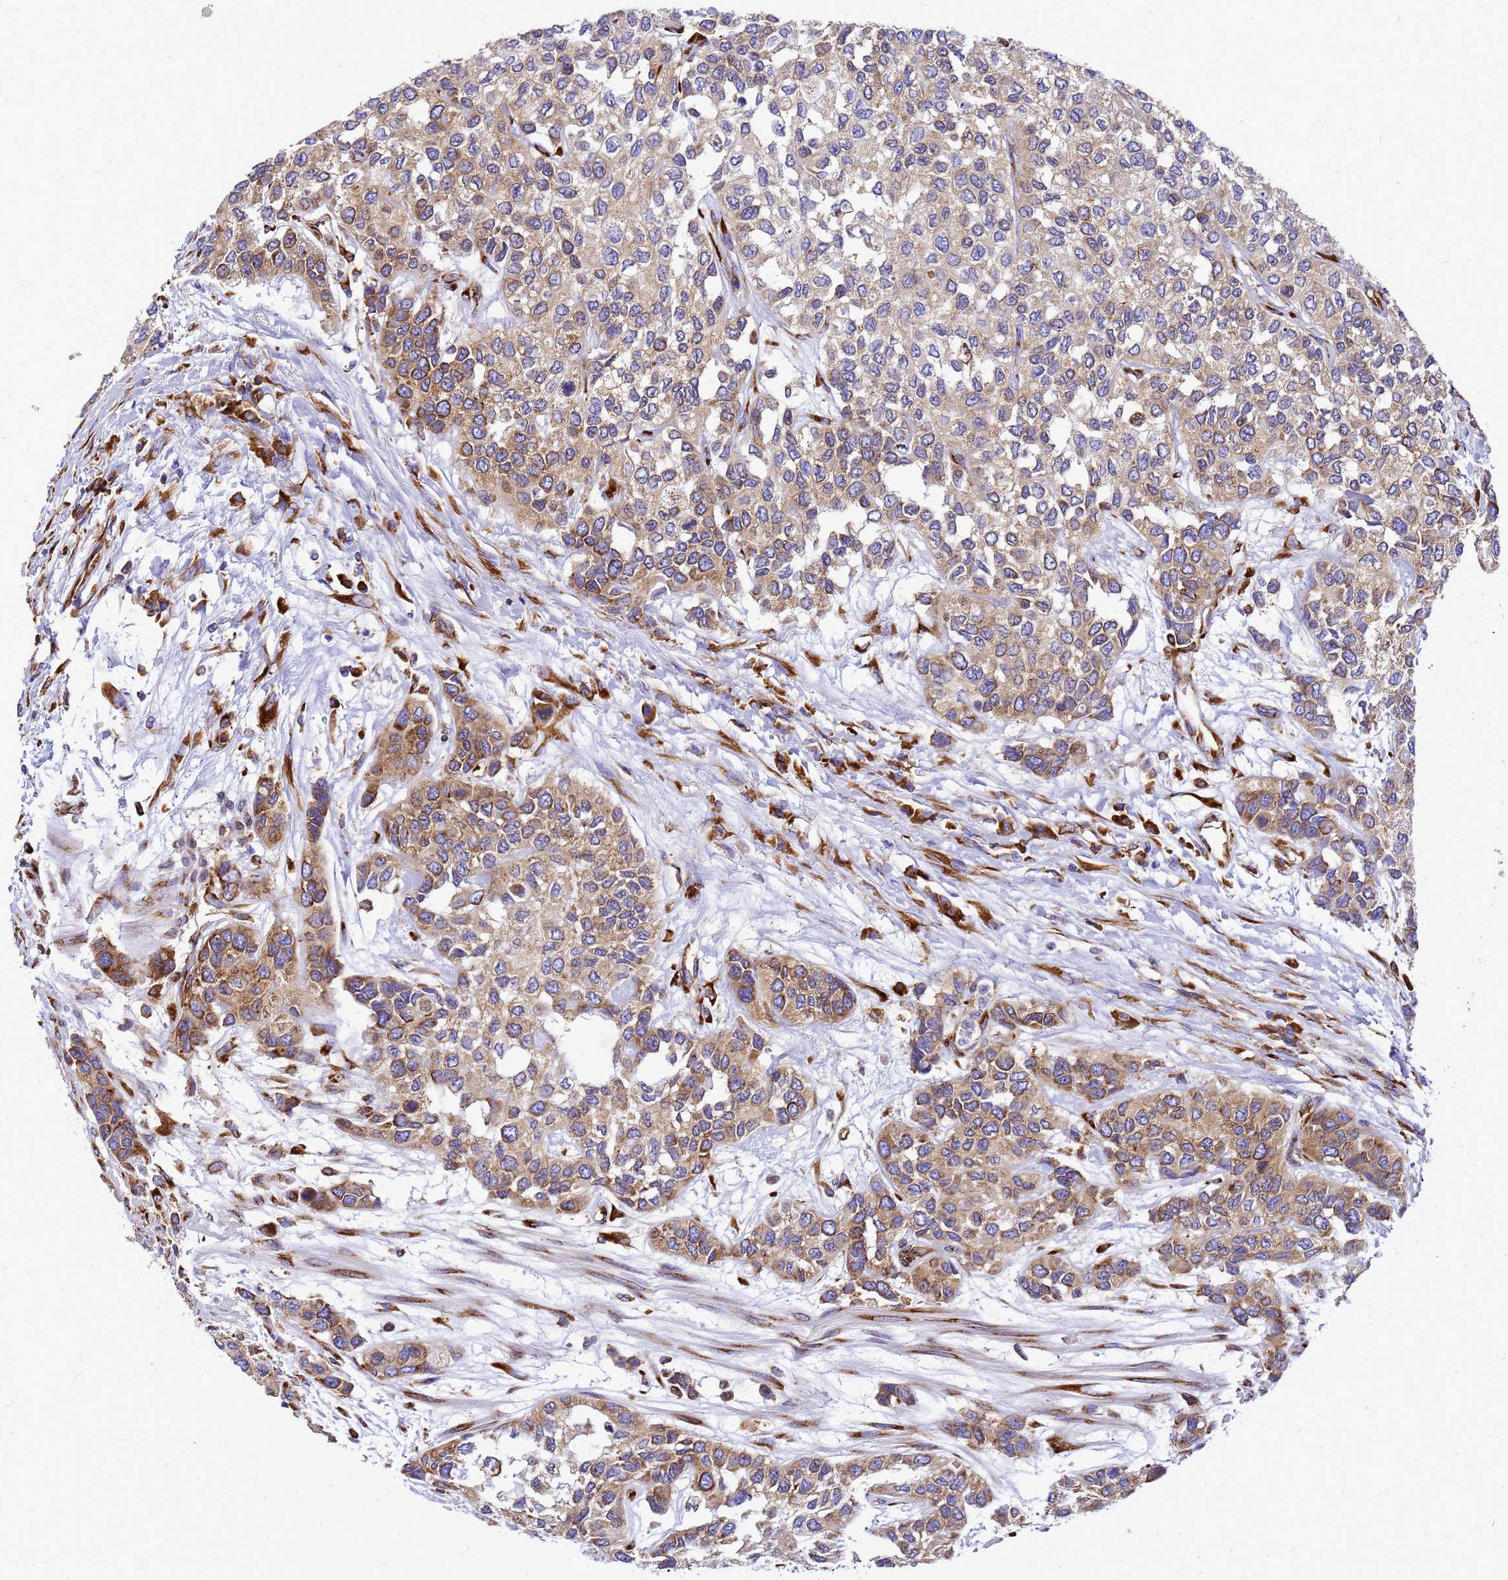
{"staining": {"intensity": "moderate", "quantity": ">75%", "location": "cytoplasmic/membranous"}, "tissue": "urothelial cancer", "cell_type": "Tumor cells", "image_type": "cancer", "snomed": [{"axis": "morphology", "description": "Normal tissue, NOS"}, {"axis": "morphology", "description": "Urothelial carcinoma, High grade"}, {"axis": "topography", "description": "Vascular tissue"}, {"axis": "topography", "description": "Urinary bladder"}], "caption": "High-grade urothelial carcinoma was stained to show a protein in brown. There is medium levels of moderate cytoplasmic/membranous positivity in approximately >75% of tumor cells.", "gene": "EEF1D", "patient": {"sex": "female", "age": 56}}